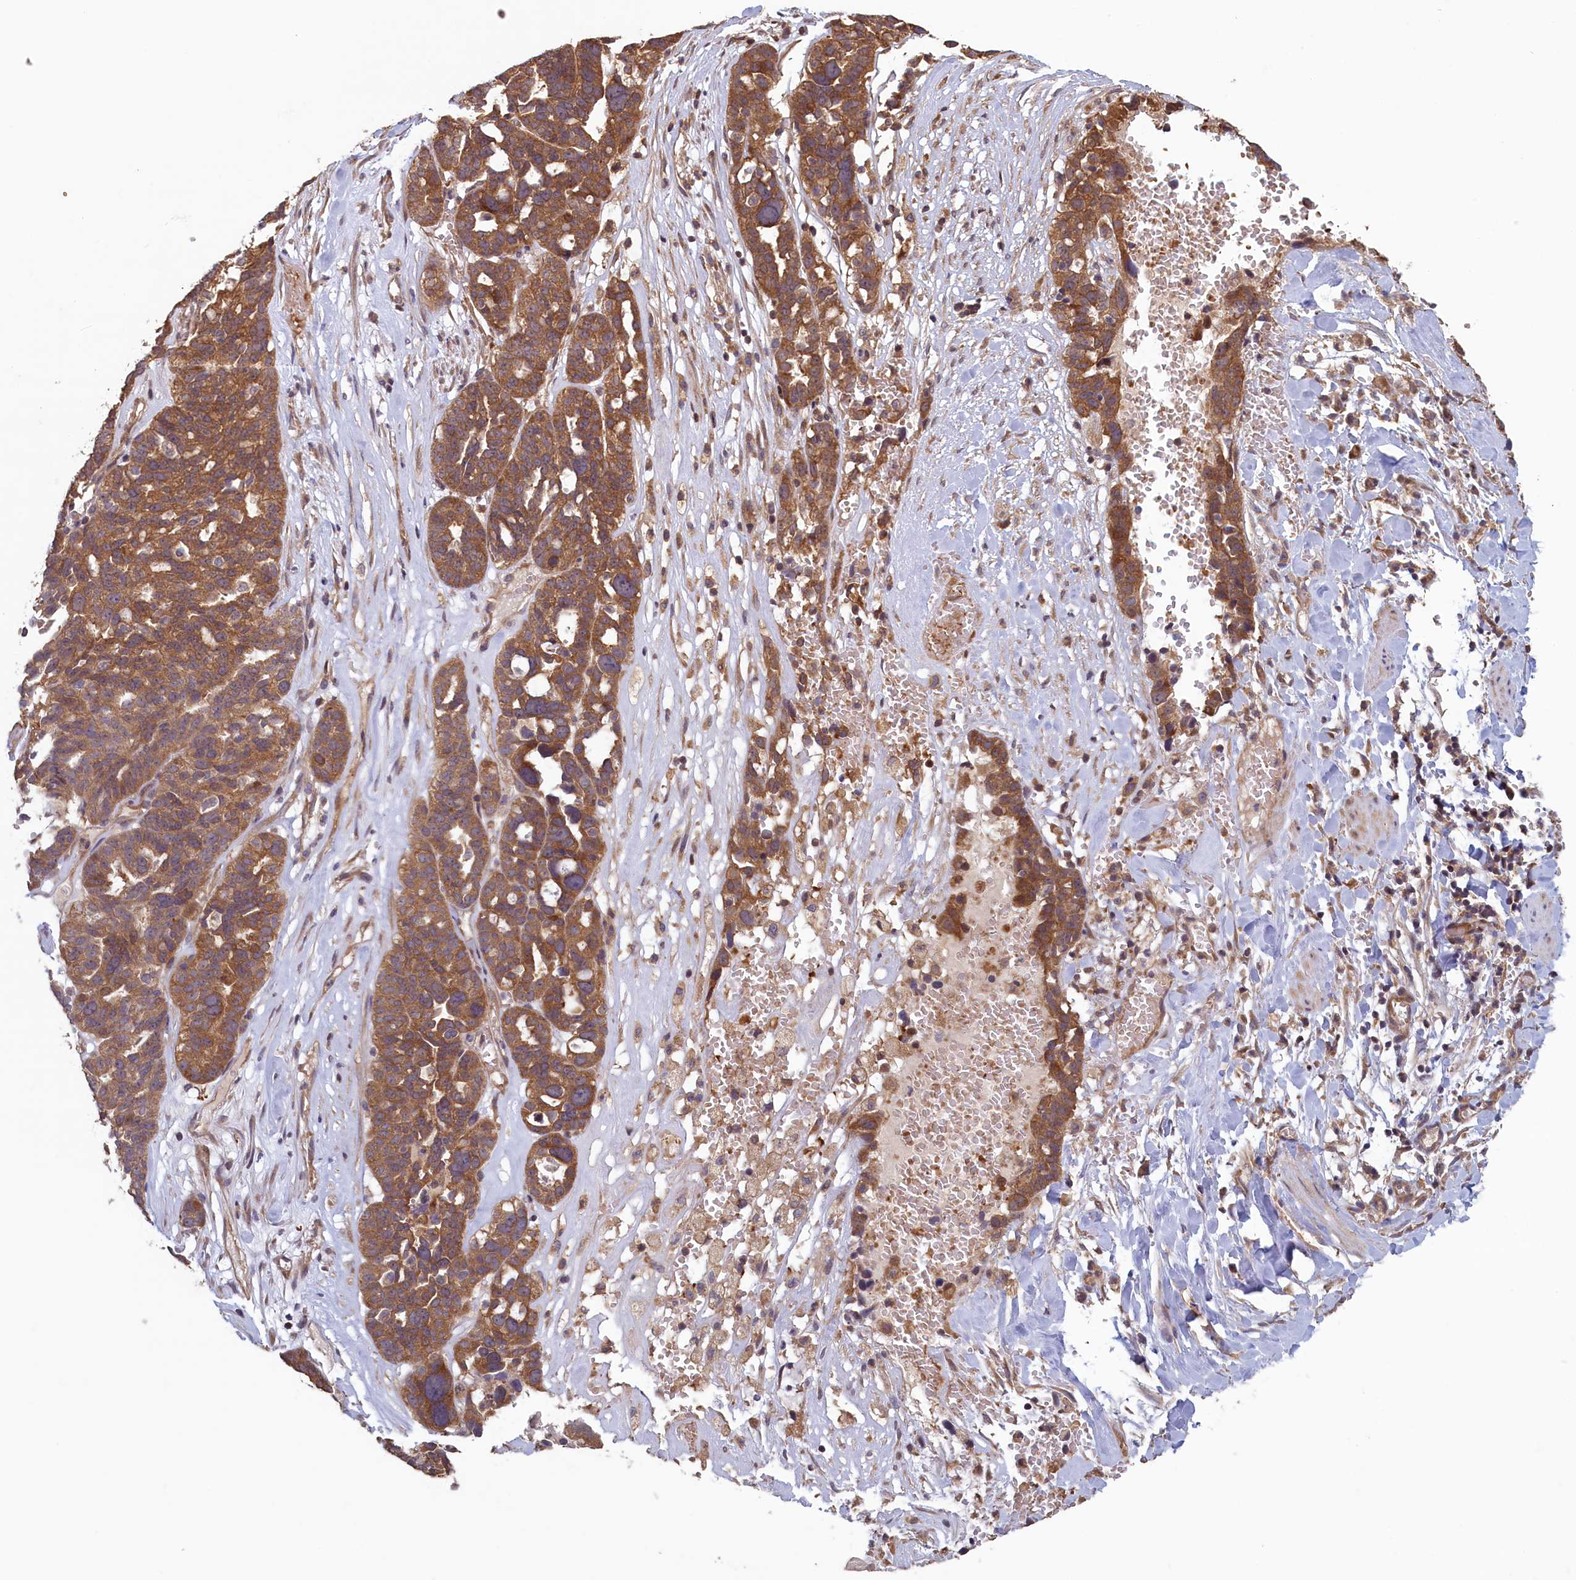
{"staining": {"intensity": "moderate", "quantity": ">75%", "location": "cytoplasmic/membranous"}, "tissue": "ovarian cancer", "cell_type": "Tumor cells", "image_type": "cancer", "snomed": [{"axis": "morphology", "description": "Cystadenocarcinoma, serous, NOS"}, {"axis": "topography", "description": "Ovary"}], "caption": "Brown immunohistochemical staining in human ovarian serous cystadenocarcinoma demonstrates moderate cytoplasmic/membranous staining in approximately >75% of tumor cells. (DAB IHC with brightfield microscopy, high magnification).", "gene": "CIAO2B", "patient": {"sex": "female", "age": 59}}